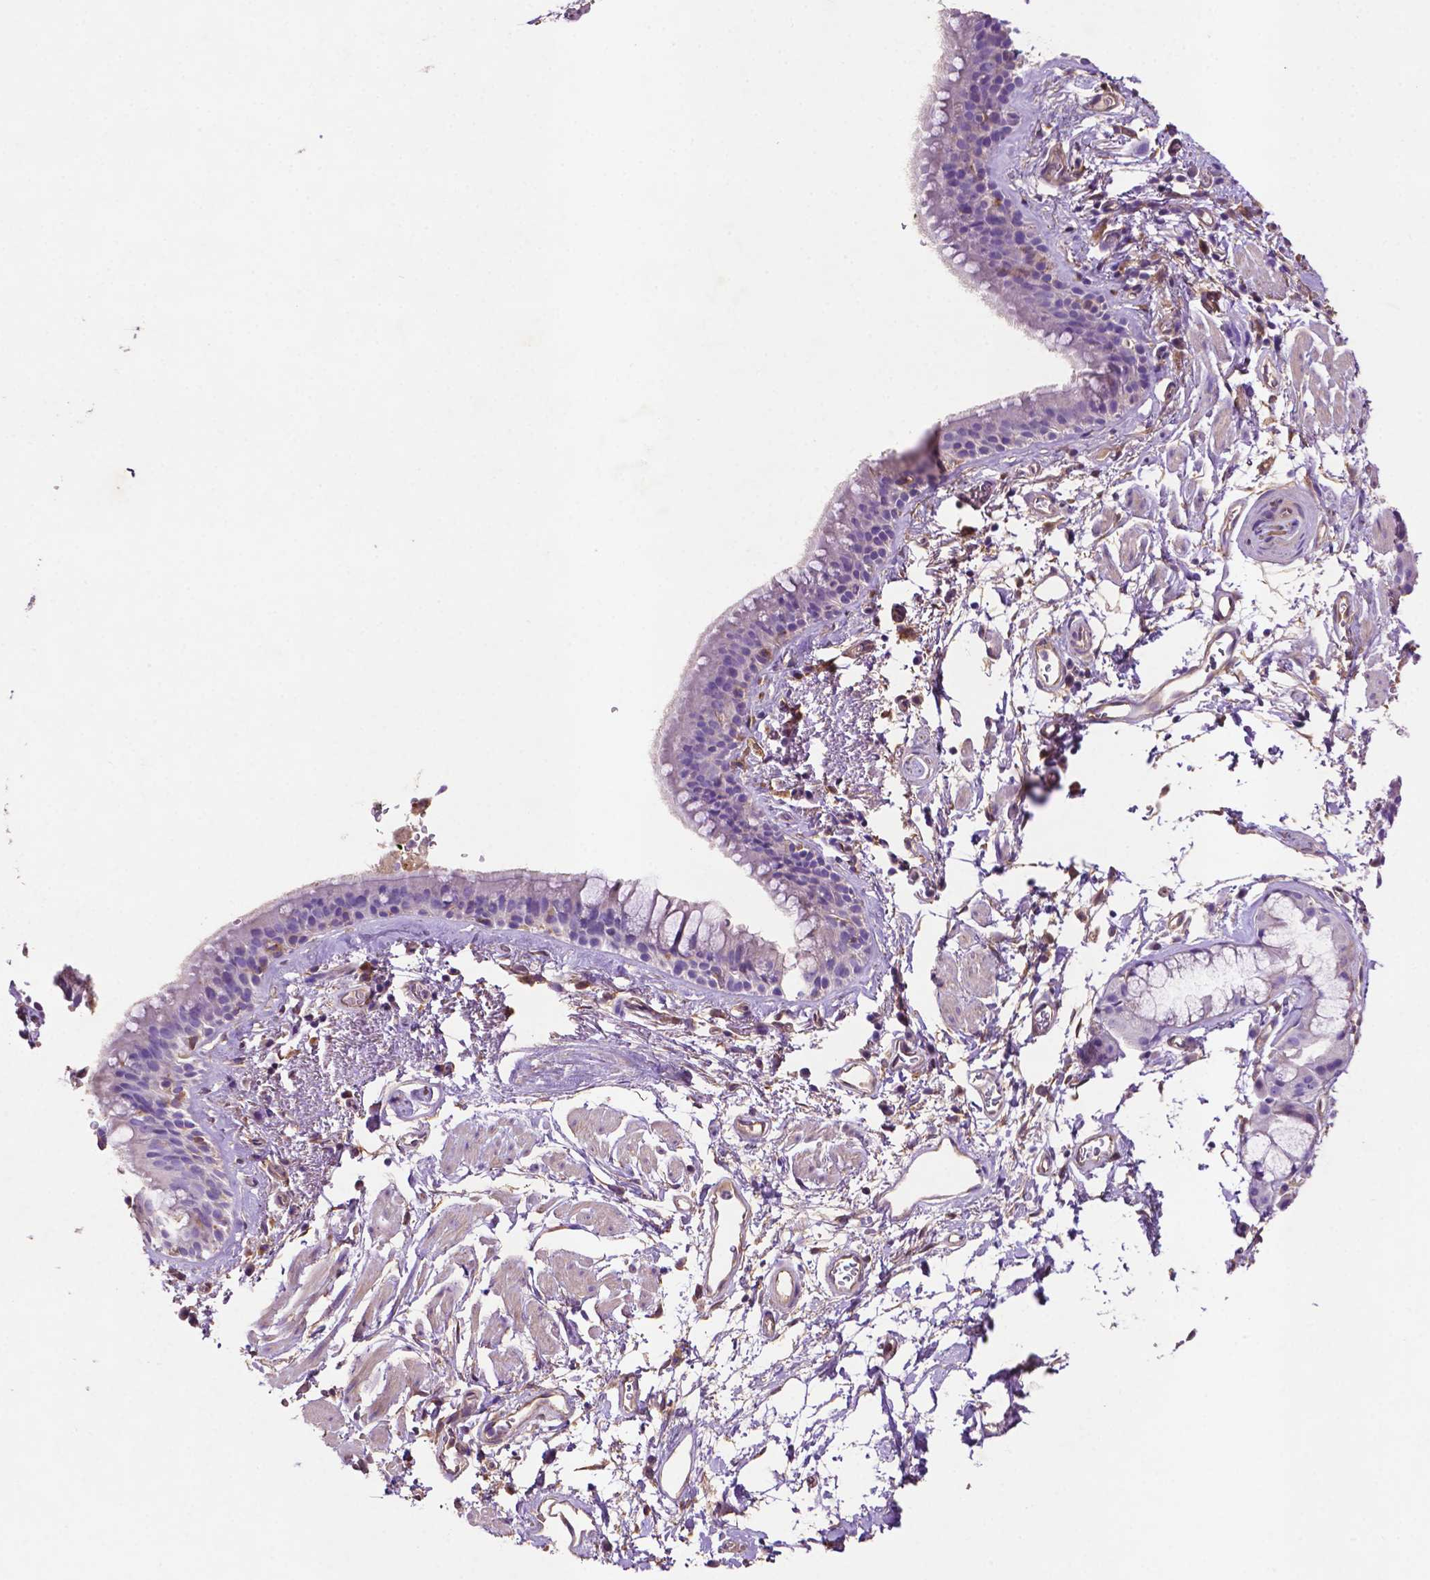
{"staining": {"intensity": "negative", "quantity": "none", "location": "none"}, "tissue": "bronchus", "cell_type": "Respiratory epithelial cells", "image_type": "normal", "snomed": [{"axis": "morphology", "description": "Normal tissue, NOS"}, {"axis": "topography", "description": "Cartilage tissue"}, {"axis": "topography", "description": "Bronchus"}], "caption": "Immunohistochemistry of benign human bronchus displays no staining in respiratory epithelial cells. Nuclei are stained in blue.", "gene": "GDPD5", "patient": {"sex": "male", "age": 58}}